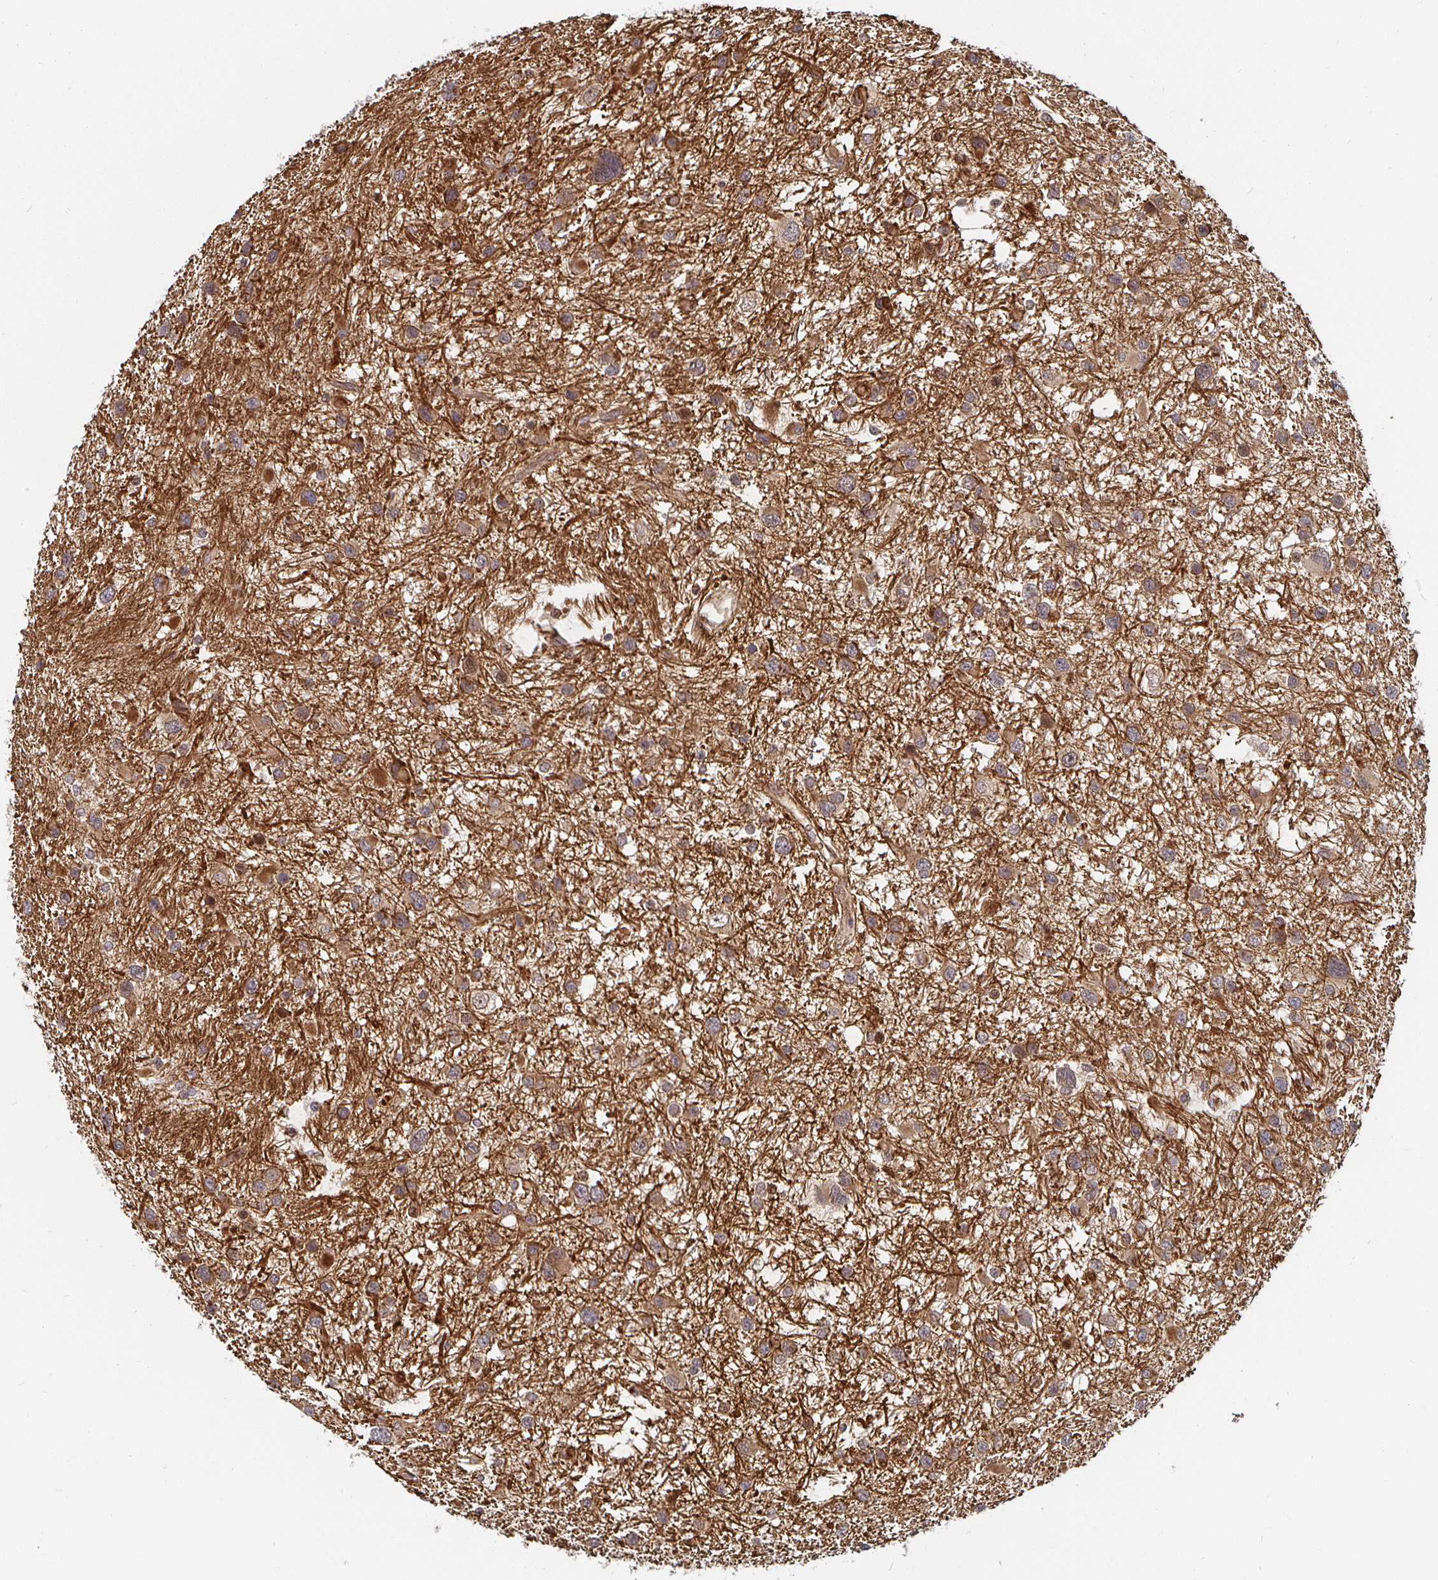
{"staining": {"intensity": "moderate", "quantity": ">75%", "location": "cytoplasmic/membranous"}, "tissue": "glioma", "cell_type": "Tumor cells", "image_type": "cancer", "snomed": [{"axis": "morphology", "description": "Glioma, malignant, Low grade"}, {"axis": "topography", "description": "Brain"}], "caption": "The immunohistochemical stain labels moderate cytoplasmic/membranous staining in tumor cells of low-grade glioma (malignant) tissue.", "gene": "TBKBP1", "patient": {"sex": "female", "age": 32}}